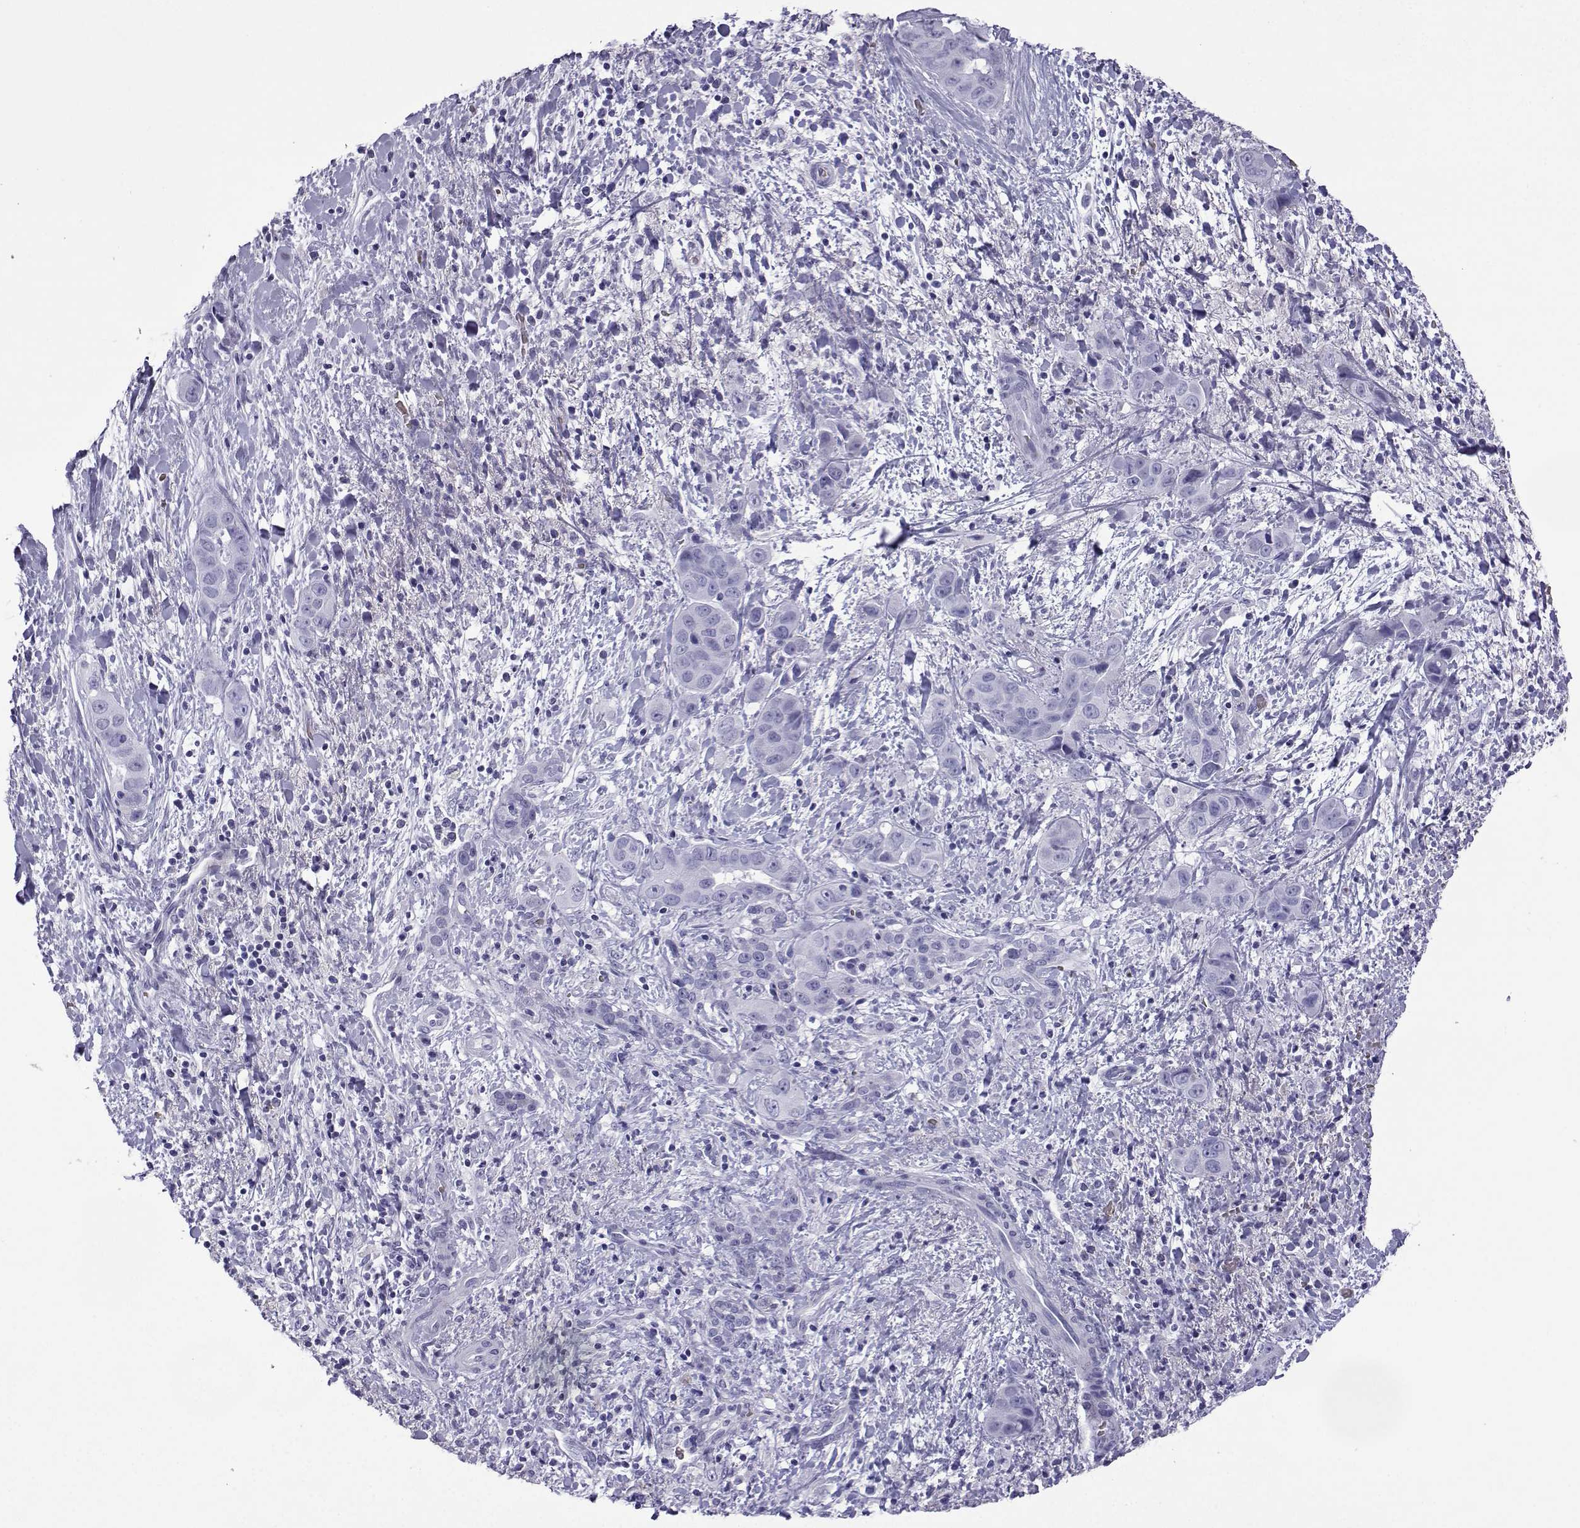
{"staining": {"intensity": "negative", "quantity": "none", "location": "none"}, "tissue": "liver cancer", "cell_type": "Tumor cells", "image_type": "cancer", "snomed": [{"axis": "morphology", "description": "Cholangiocarcinoma"}, {"axis": "topography", "description": "Liver"}], "caption": "Immunohistochemistry (IHC) of human liver cancer exhibits no staining in tumor cells.", "gene": "TRIM46", "patient": {"sex": "female", "age": 52}}